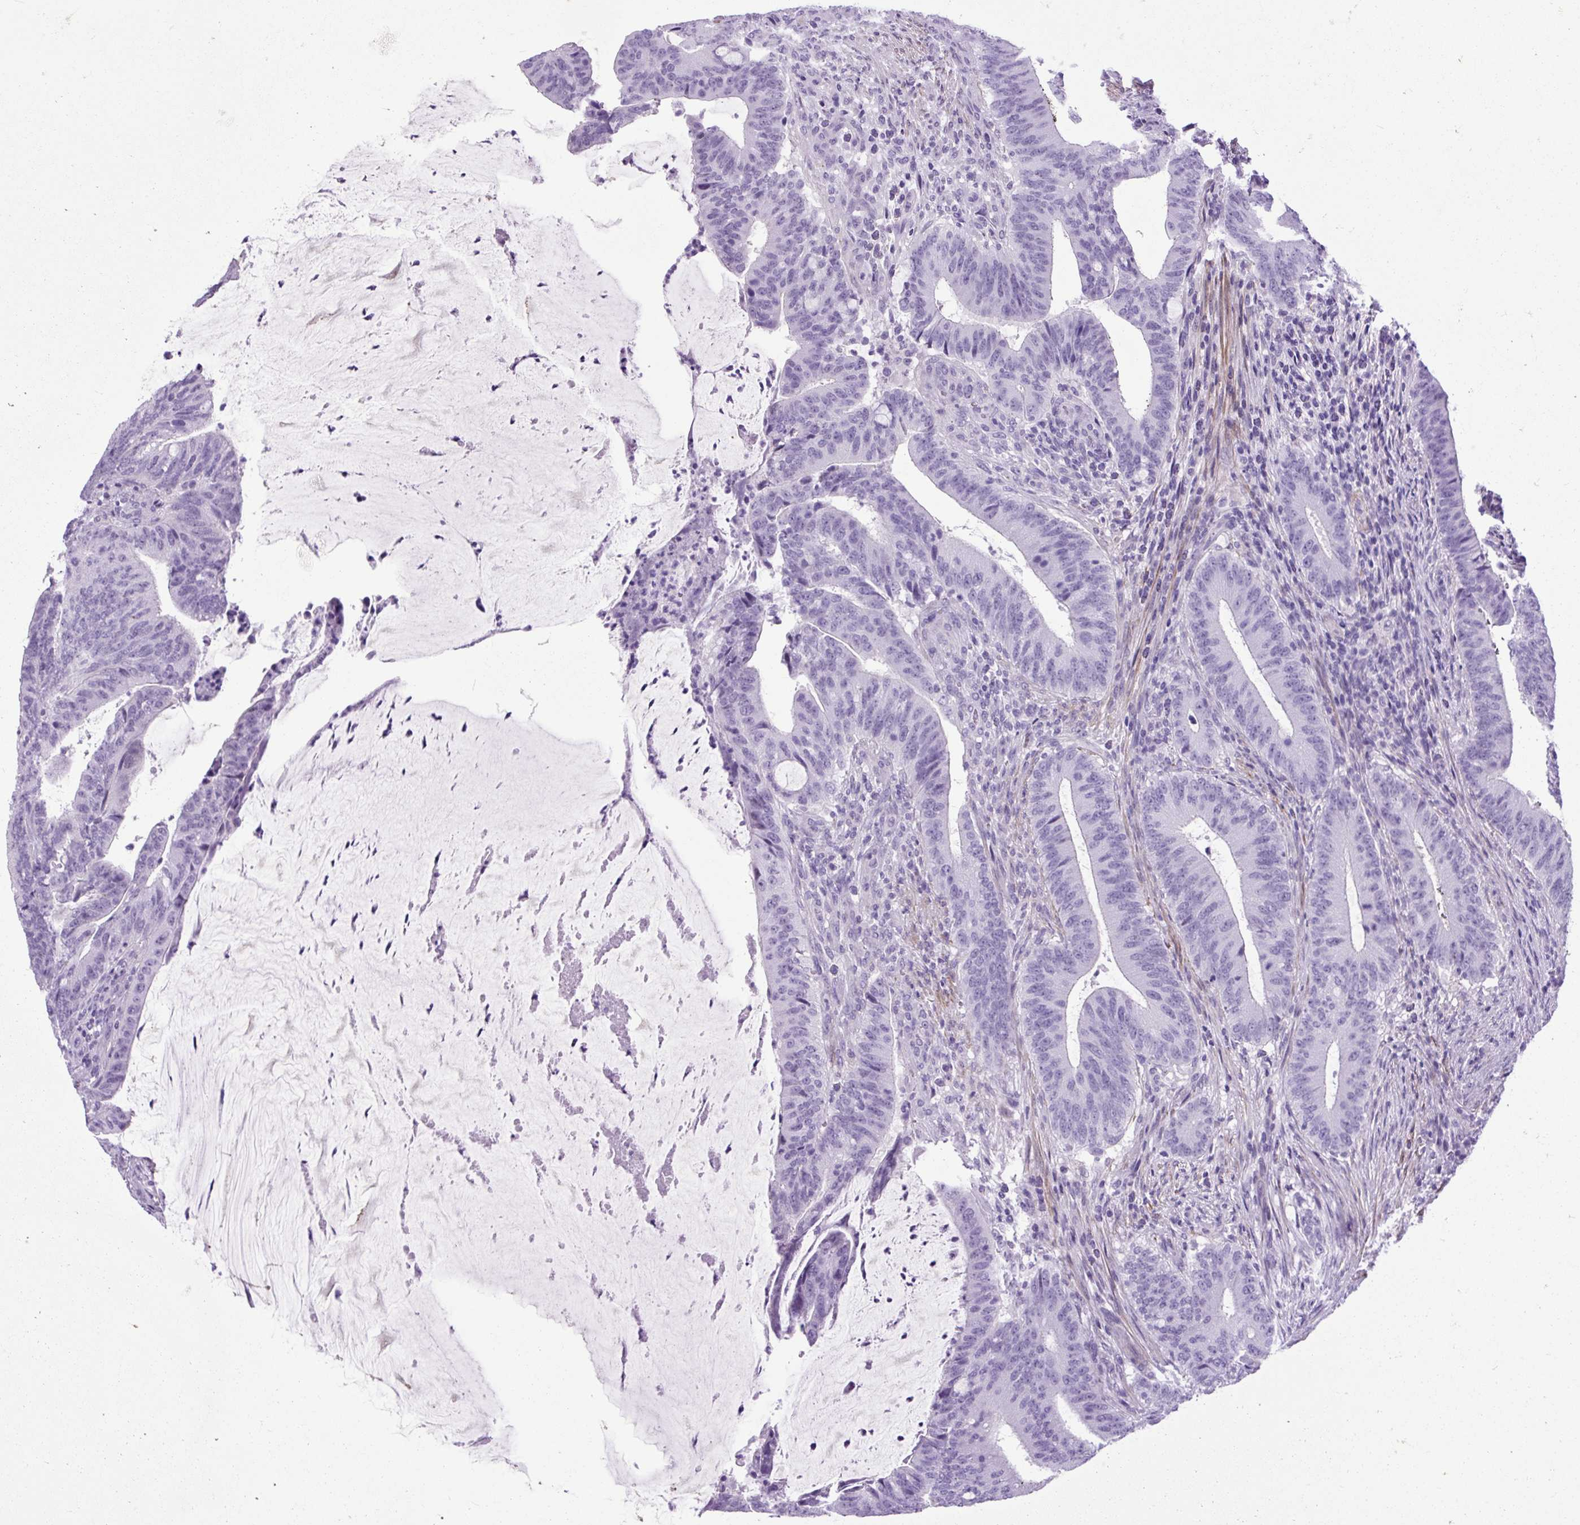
{"staining": {"intensity": "negative", "quantity": "none", "location": "none"}, "tissue": "colorectal cancer", "cell_type": "Tumor cells", "image_type": "cancer", "snomed": [{"axis": "morphology", "description": "Adenocarcinoma, NOS"}, {"axis": "topography", "description": "Colon"}], "caption": "Immunohistochemistry image of colorectal adenocarcinoma stained for a protein (brown), which shows no positivity in tumor cells. (Stains: DAB (3,3'-diaminobenzidine) immunohistochemistry (IHC) with hematoxylin counter stain, Microscopy: brightfield microscopy at high magnification).", "gene": "DPP6", "patient": {"sex": "female", "age": 43}}